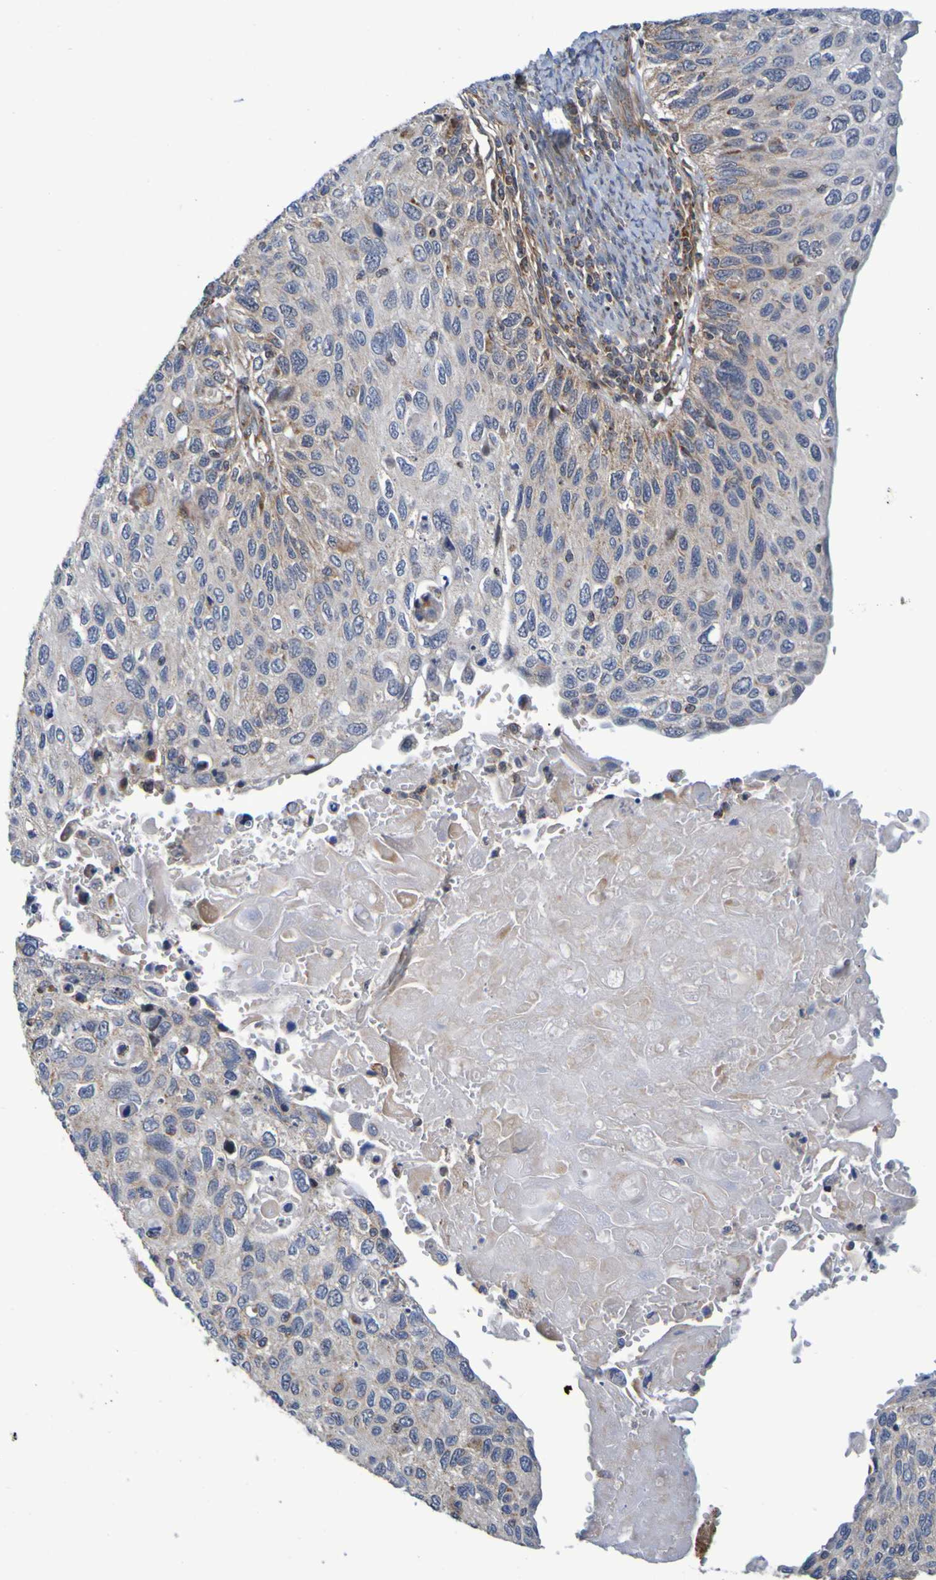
{"staining": {"intensity": "moderate", "quantity": "25%-75%", "location": "cytoplasmic/membranous"}, "tissue": "cervical cancer", "cell_type": "Tumor cells", "image_type": "cancer", "snomed": [{"axis": "morphology", "description": "Squamous cell carcinoma, NOS"}, {"axis": "topography", "description": "Cervix"}], "caption": "Immunohistochemical staining of cervical cancer (squamous cell carcinoma) shows moderate cytoplasmic/membranous protein expression in approximately 25%-75% of tumor cells. Using DAB (3,3'-diaminobenzidine) (brown) and hematoxylin (blue) stains, captured at high magnification using brightfield microscopy.", "gene": "CCDC51", "patient": {"sex": "female", "age": 70}}